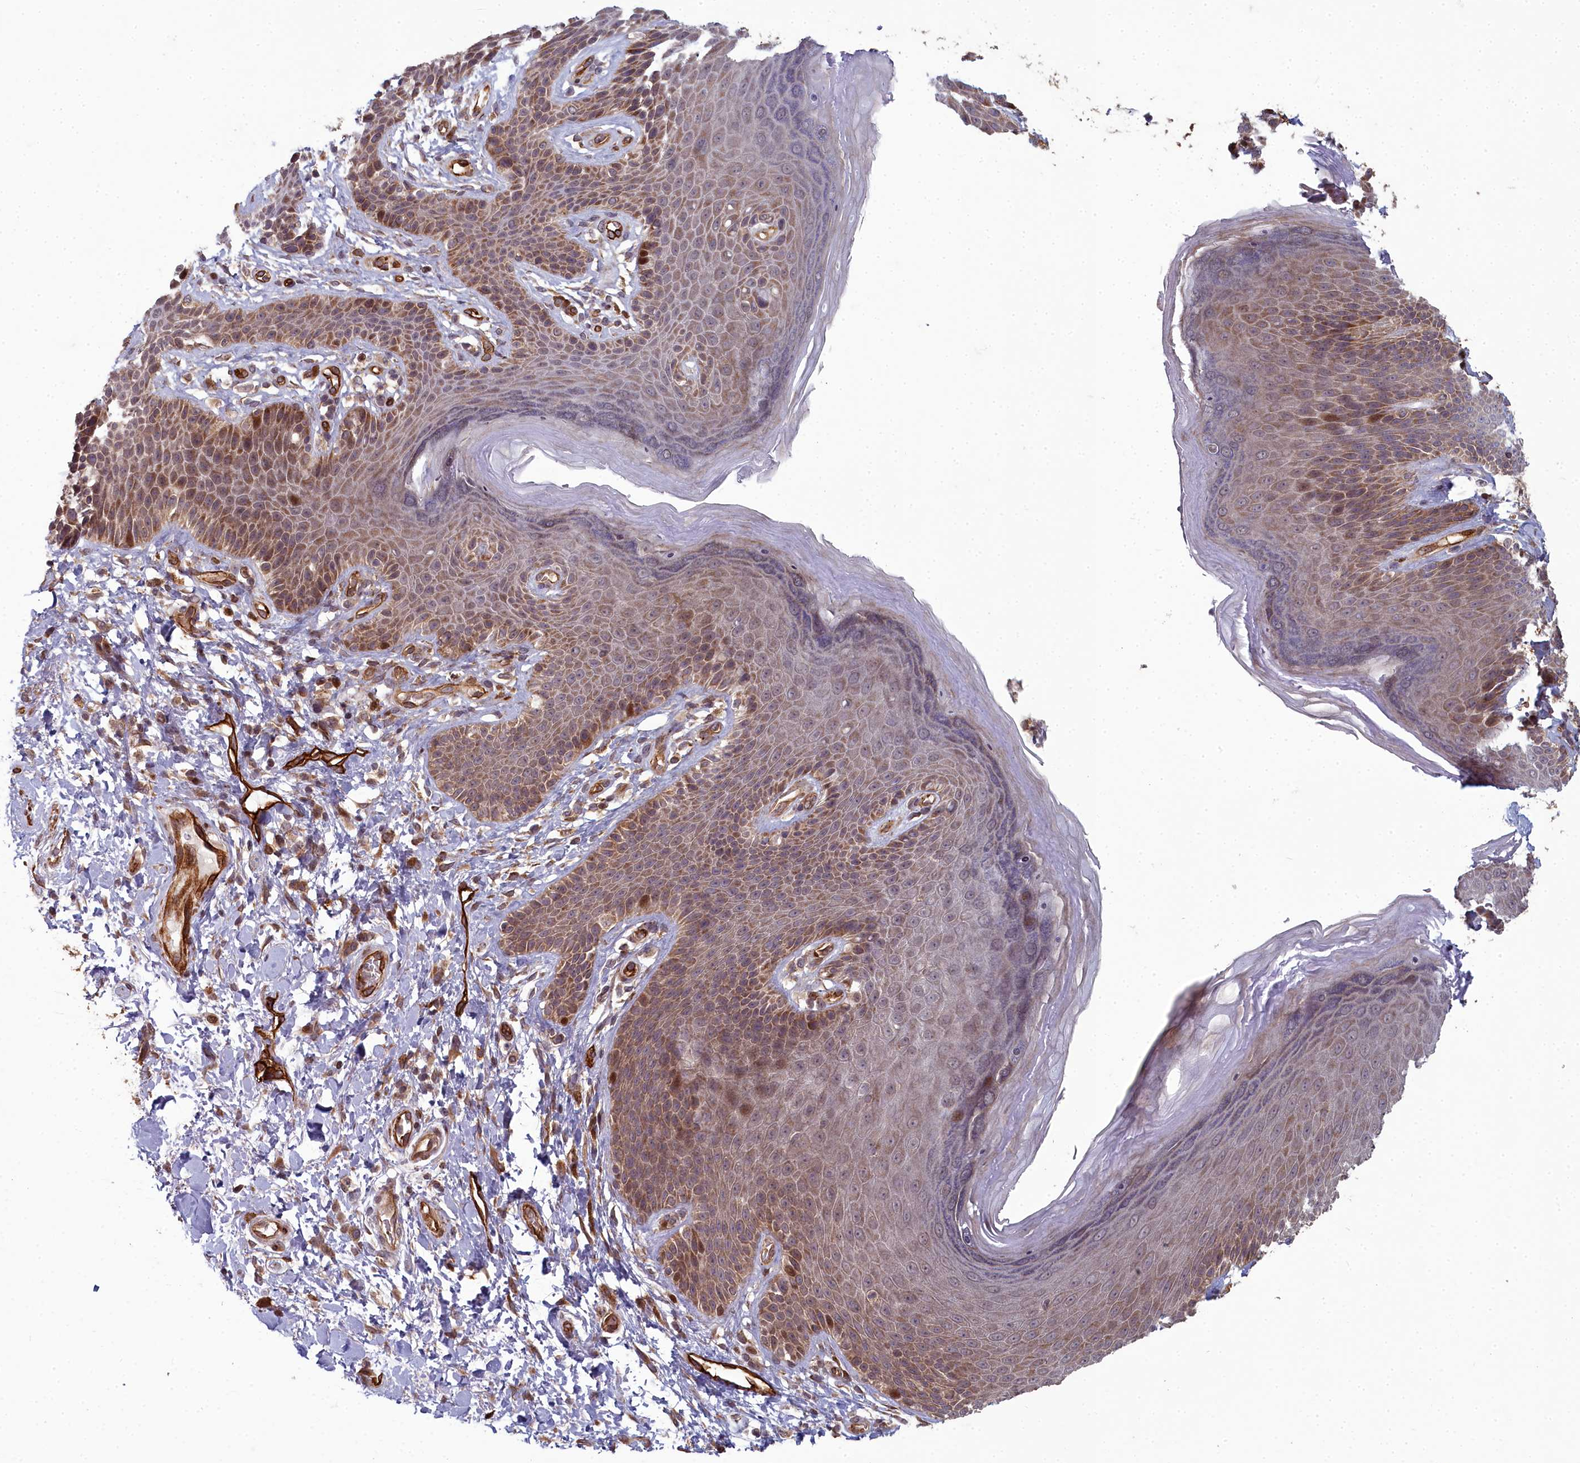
{"staining": {"intensity": "moderate", "quantity": ">75%", "location": "cytoplasmic/membranous,nuclear"}, "tissue": "skin", "cell_type": "Epidermal cells", "image_type": "normal", "snomed": [{"axis": "morphology", "description": "Normal tissue, NOS"}, {"axis": "topography", "description": "Anal"}], "caption": "Immunohistochemistry (IHC) histopathology image of unremarkable human skin stained for a protein (brown), which reveals medium levels of moderate cytoplasmic/membranous,nuclear positivity in about >75% of epidermal cells.", "gene": "TSPYL4", "patient": {"sex": "female", "age": 89}}